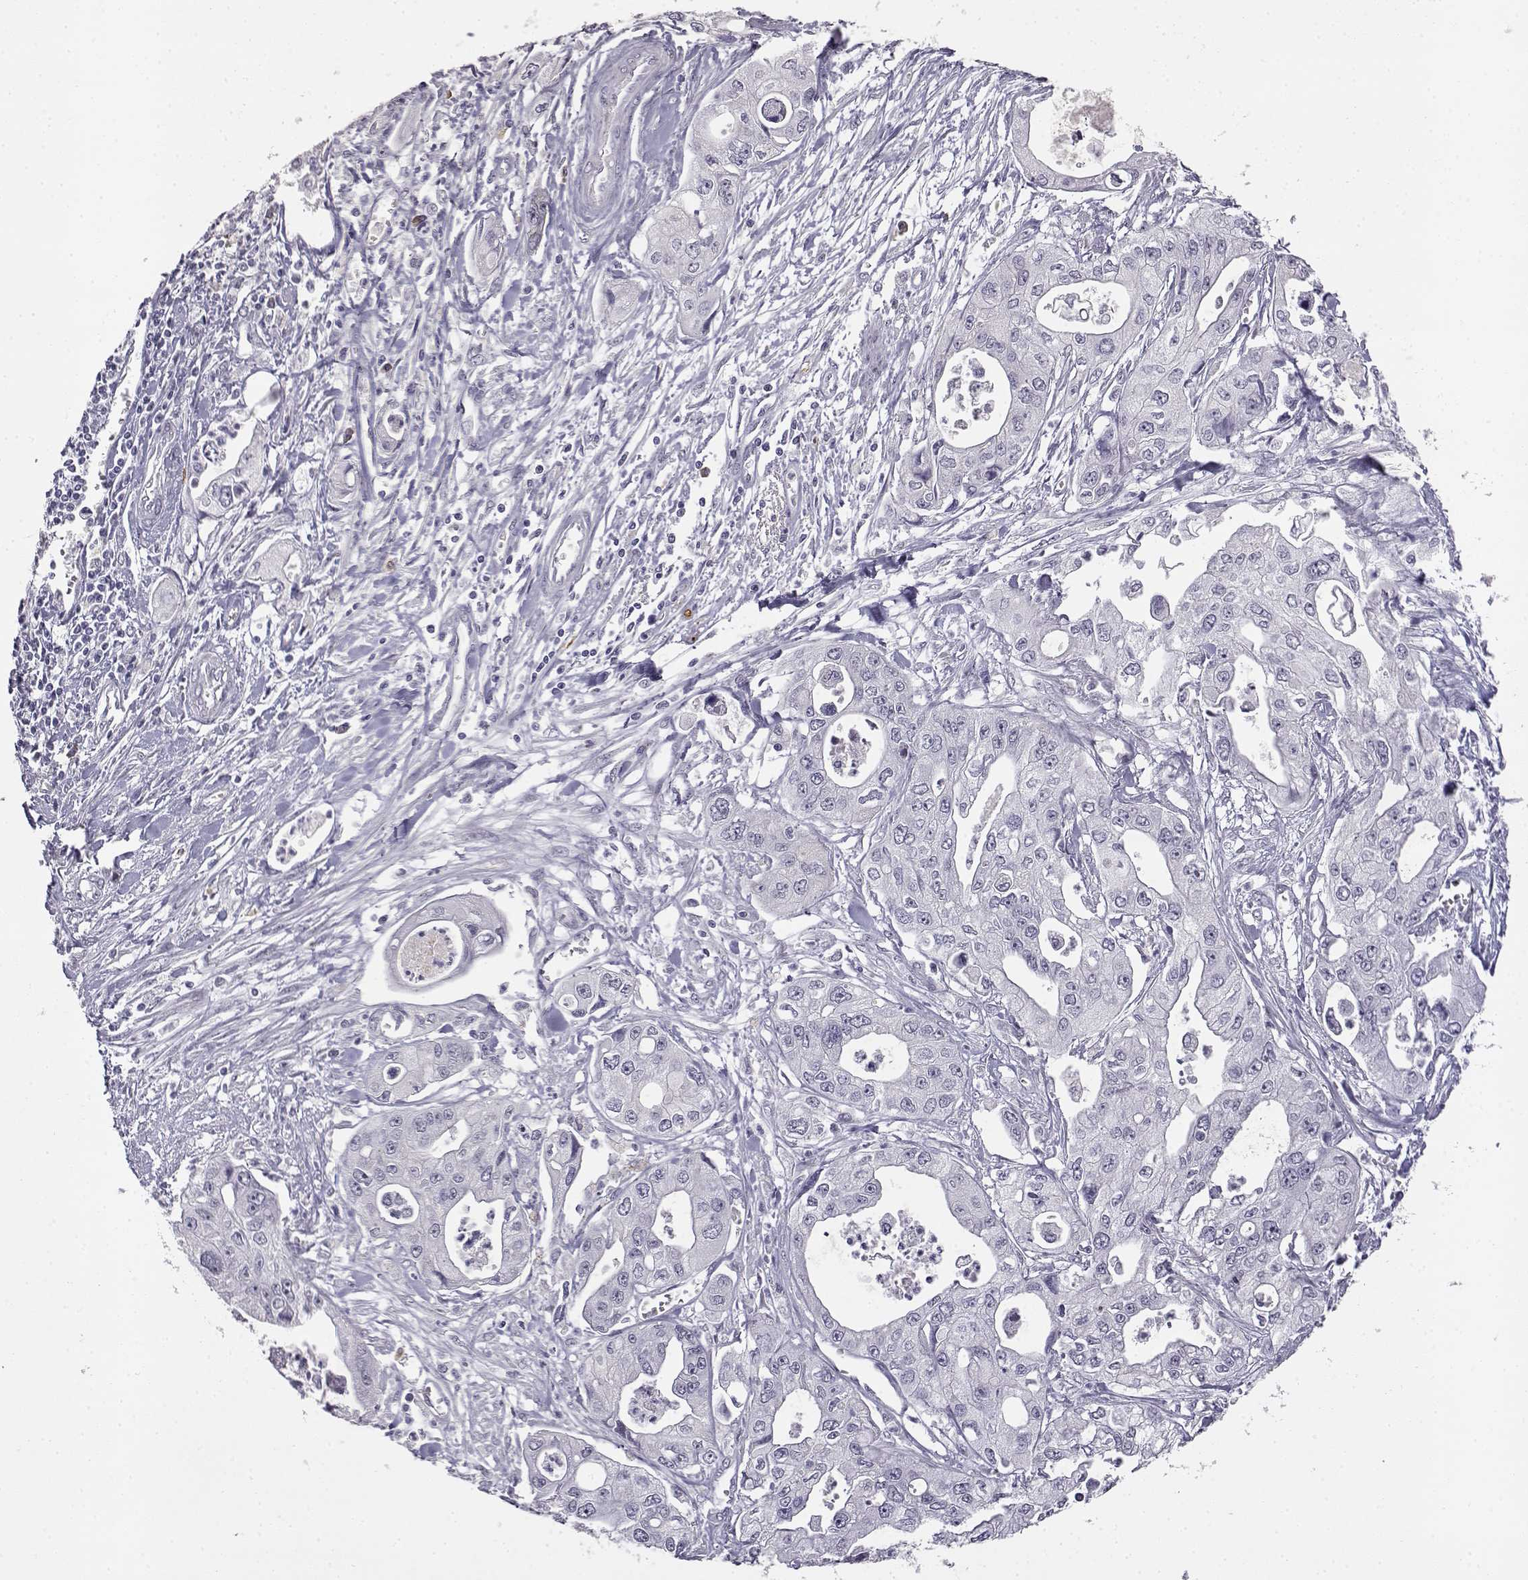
{"staining": {"intensity": "negative", "quantity": "none", "location": "none"}, "tissue": "pancreatic cancer", "cell_type": "Tumor cells", "image_type": "cancer", "snomed": [{"axis": "morphology", "description": "Adenocarcinoma, NOS"}, {"axis": "topography", "description": "Pancreas"}], "caption": "Pancreatic cancer stained for a protein using immunohistochemistry displays no staining tumor cells.", "gene": "VGF", "patient": {"sex": "male", "age": 70}}